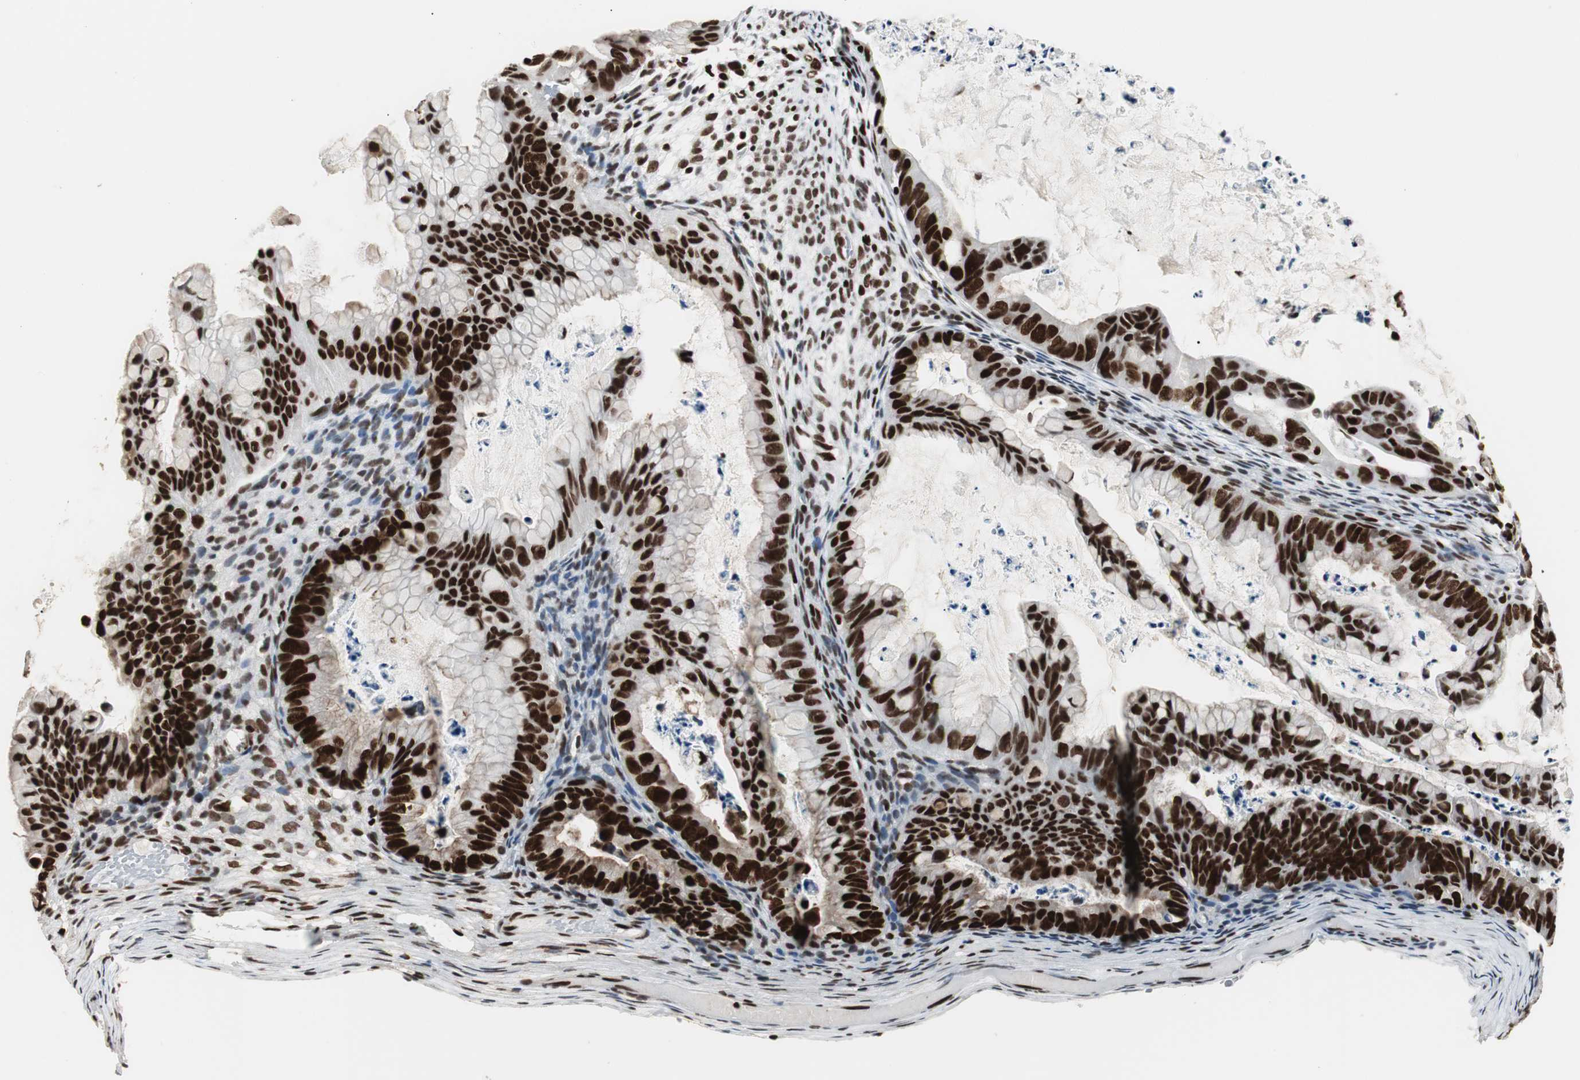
{"staining": {"intensity": "strong", "quantity": ">75%", "location": "nuclear"}, "tissue": "ovarian cancer", "cell_type": "Tumor cells", "image_type": "cancer", "snomed": [{"axis": "morphology", "description": "Cystadenocarcinoma, mucinous, NOS"}, {"axis": "topography", "description": "Ovary"}], "caption": "Immunohistochemical staining of ovarian cancer (mucinous cystadenocarcinoma) exhibits high levels of strong nuclear positivity in approximately >75% of tumor cells.", "gene": "MTA2", "patient": {"sex": "female", "age": 36}}